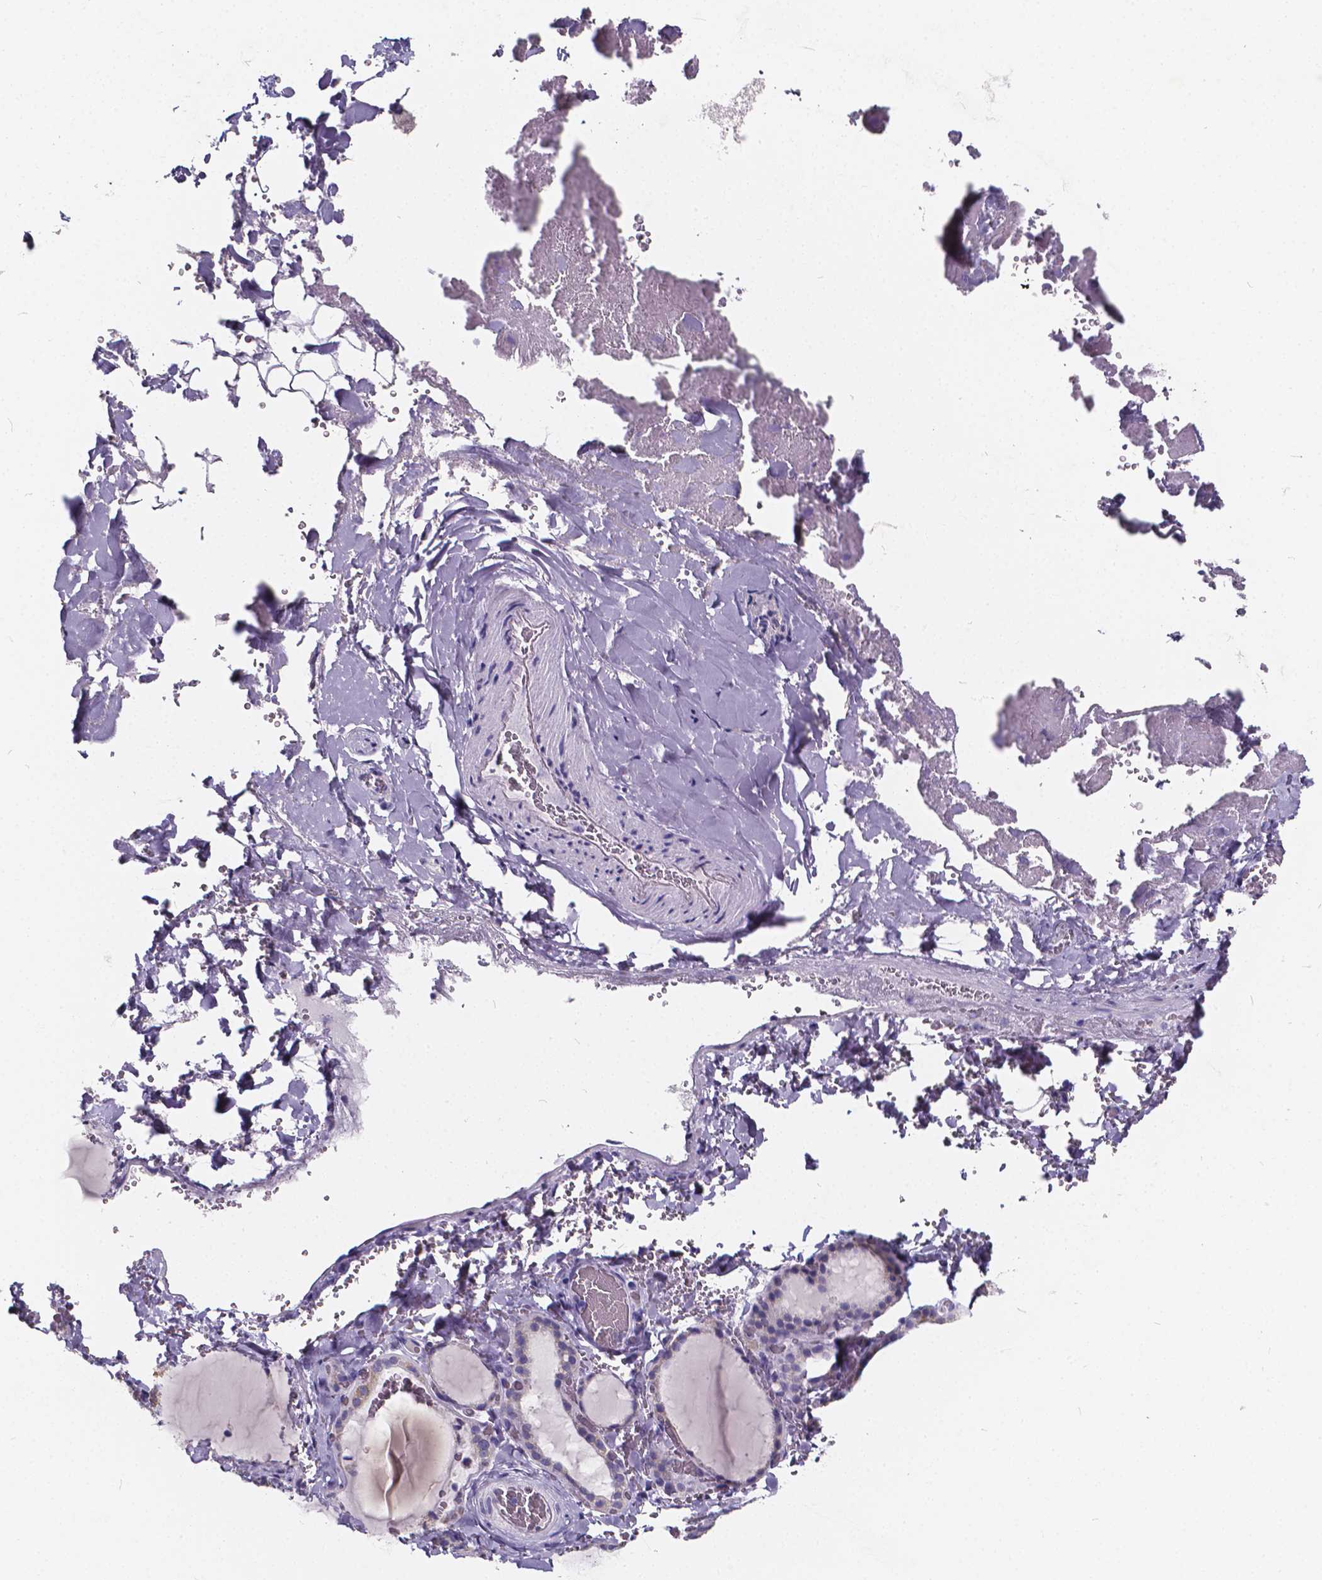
{"staining": {"intensity": "negative", "quantity": "none", "location": "none"}, "tissue": "thyroid gland", "cell_type": "Glandular cells", "image_type": "normal", "snomed": [{"axis": "morphology", "description": "Normal tissue, NOS"}, {"axis": "topography", "description": "Thyroid gland"}], "caption": "An immunohistochemistry (IHC) image of benign thyroid gland is shown. There is no staining in glandular cells of thyroid gland. (DAB immunohistochemistry (IHC) visualized using brightfield microscopy, high magnification).", "gene": "SPEF2", "patient": {"sex": "female", "age": 22}}